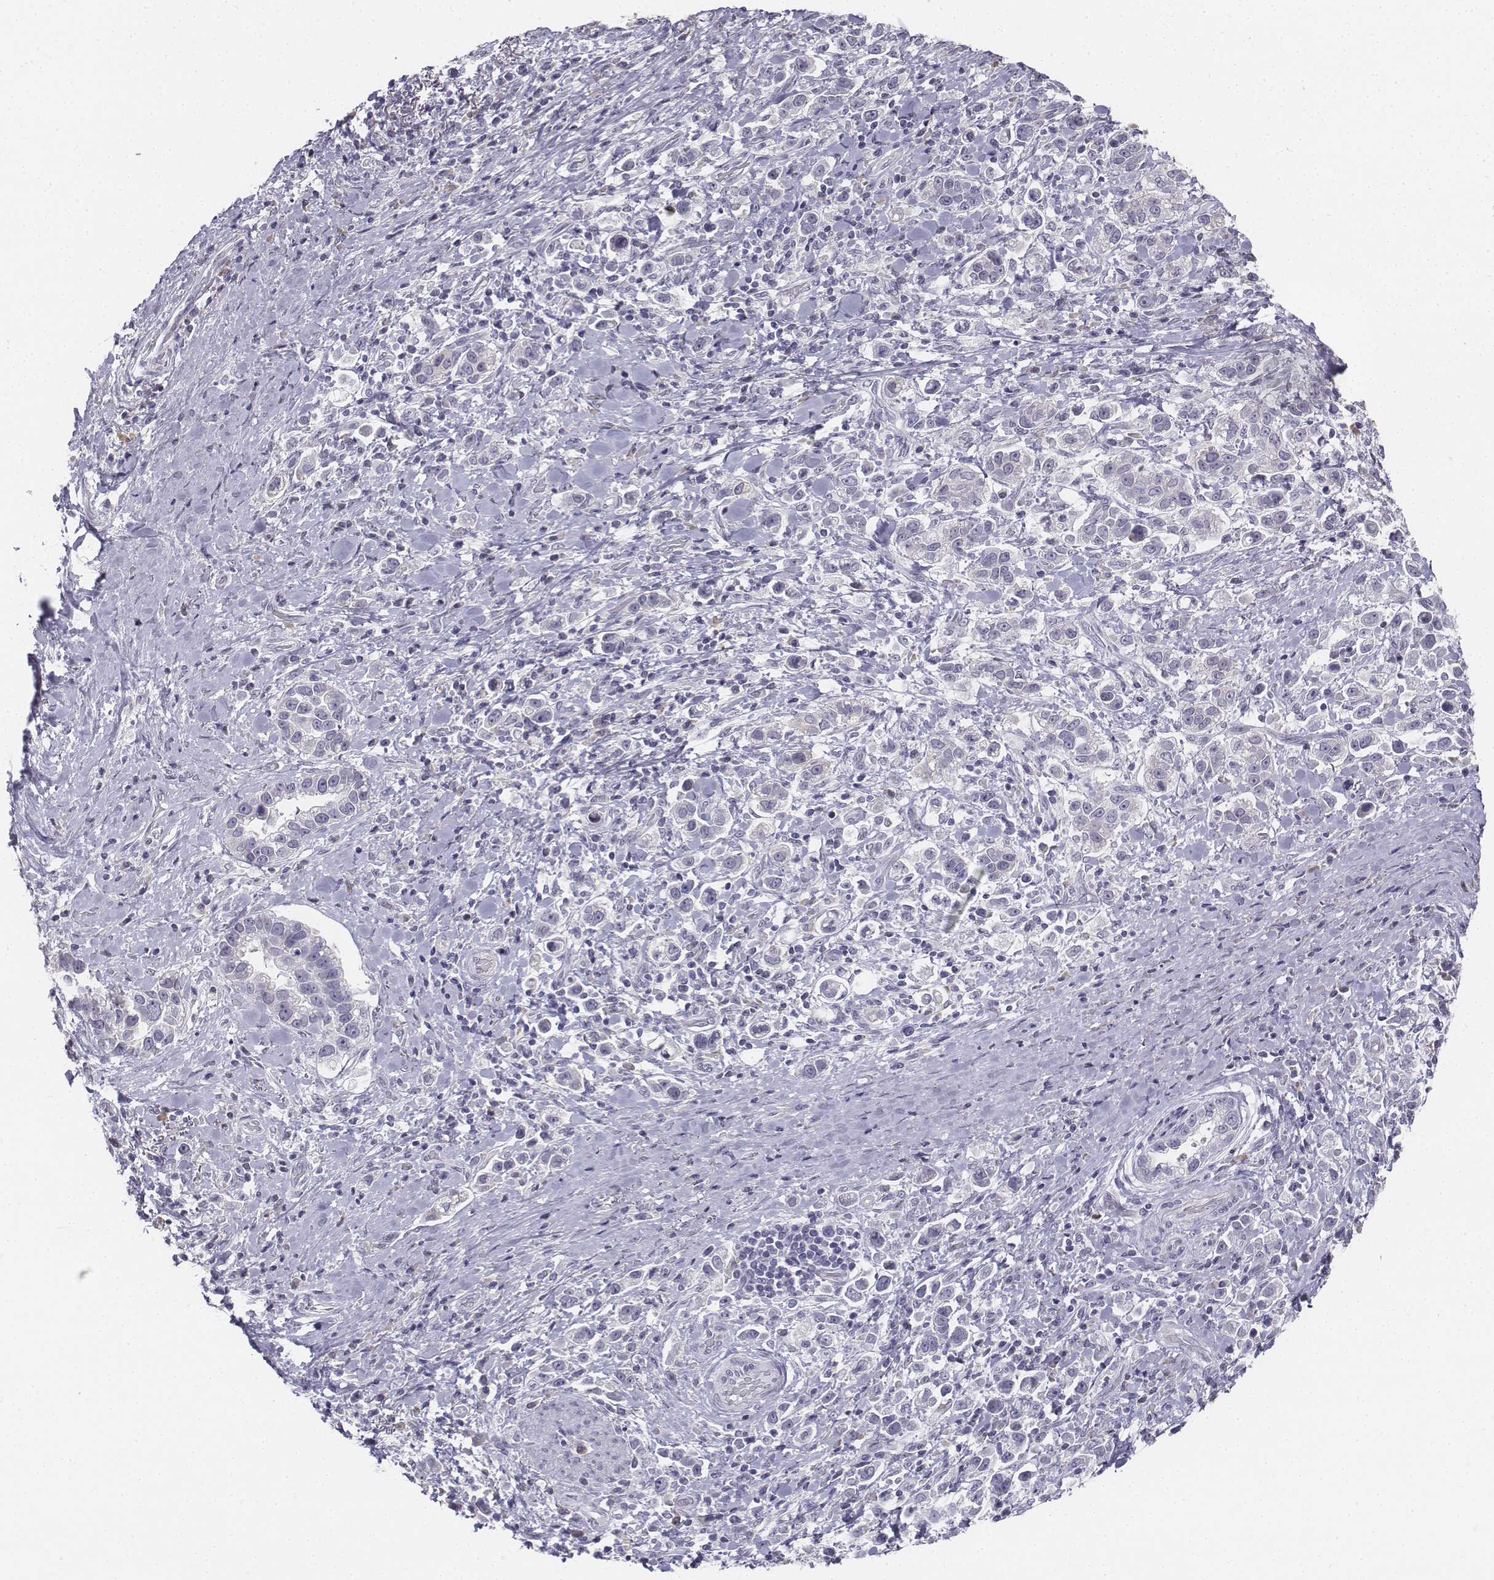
{"staining": {"intensity": "negative", "quantity": "none", "location": "none"}, "tissue": "stomach cancer", "cell_type": "Tumor cells", "image_type": "cancer", "snomed": [{"axis": "morphology", "description": "Adenocarcinoma, NOS"}, {"axis": "topography", "description": "Stomach"}], "caption": "An IHC histopathology image of stomach adenocarcinoma is shown. There is no staining in tumor cells of stomach adenocarcinoma. Nuclei are stained in blue.", "gene": "PENK", "patient": {"sex": "male", "age": 93}}